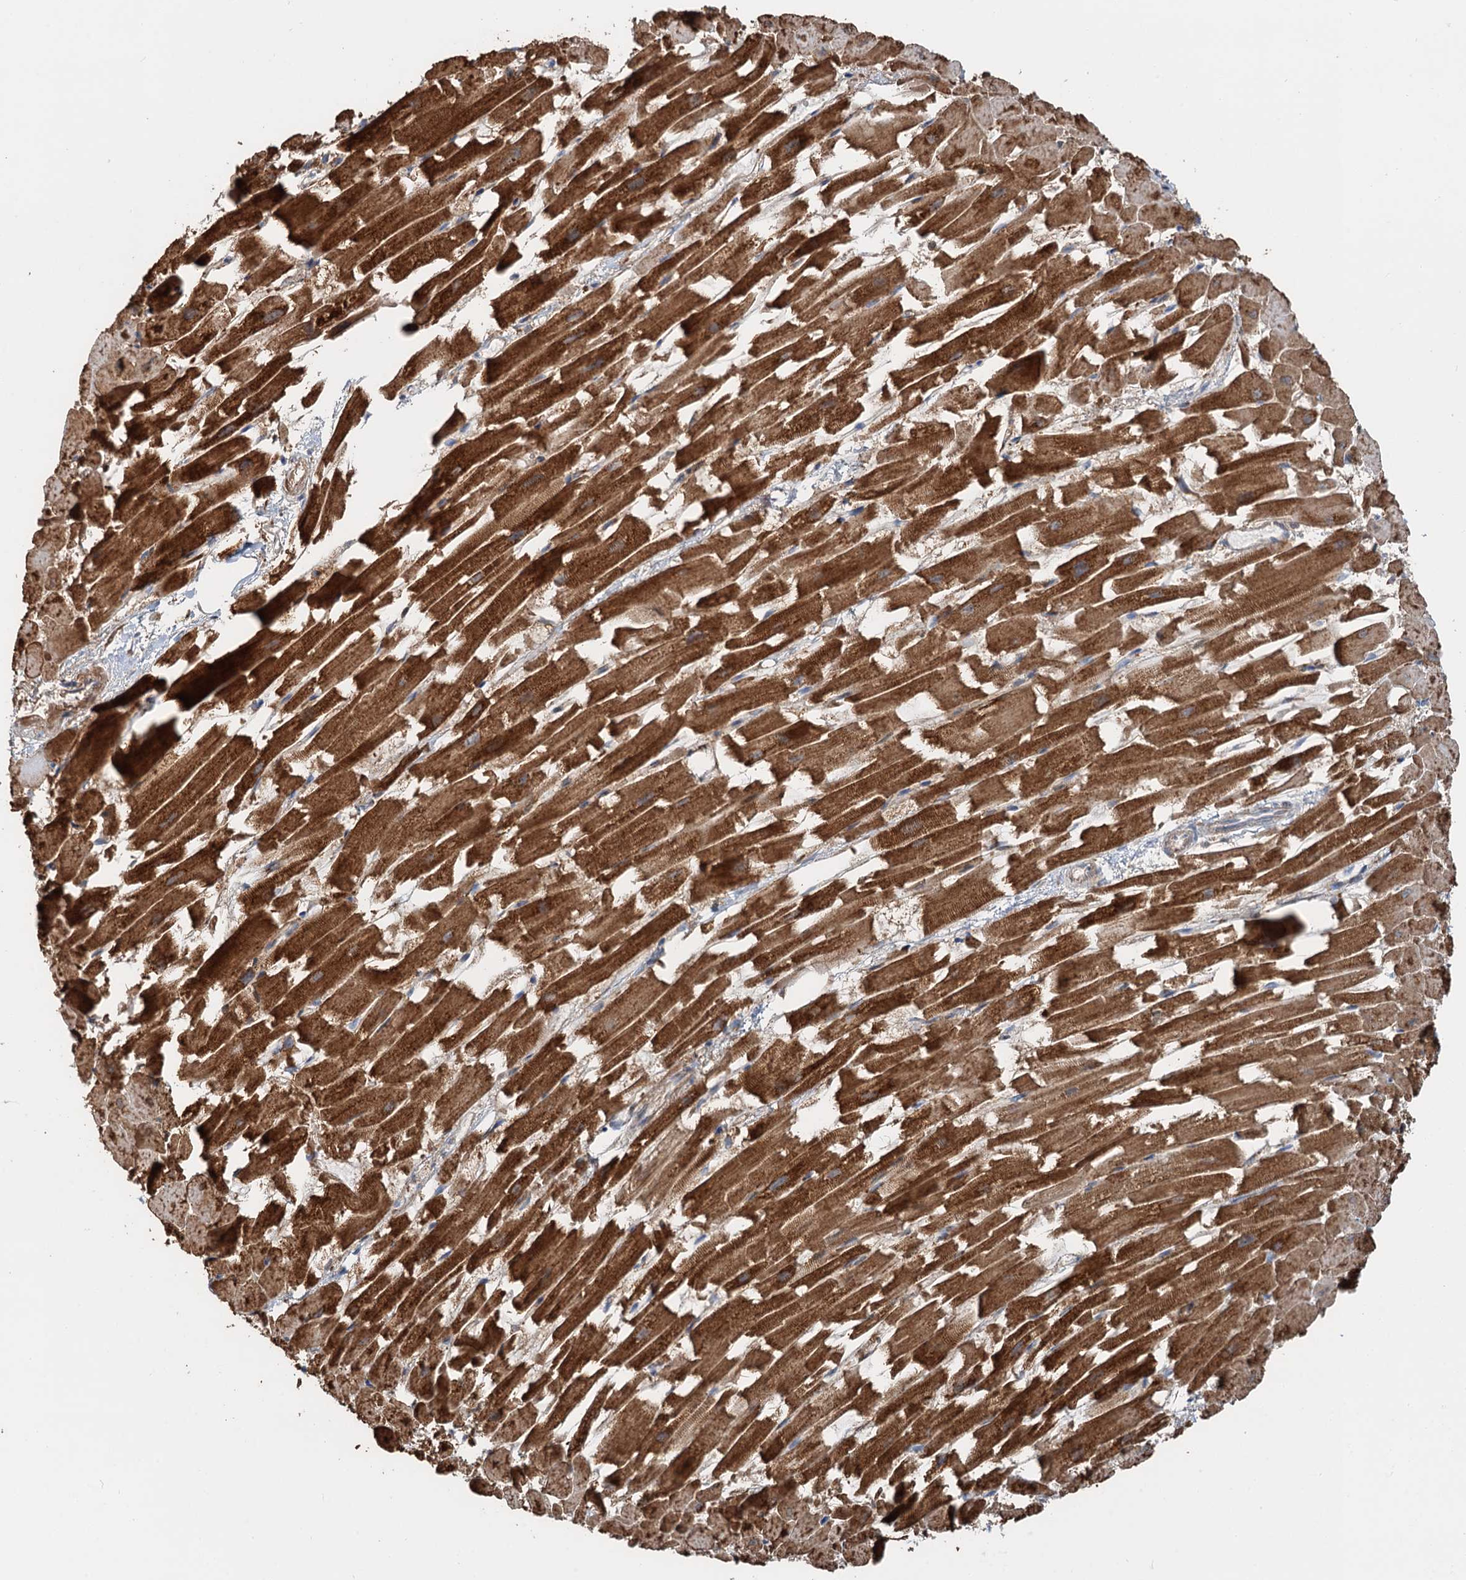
{"staining": {"intensity": "strong", "quantity": ">75%", "location": "cytoplasmic/membranous"}, "tissue": "heart muscle", "cell_type": "Cardiomyocytes", "image_type": "normal", "snomed": [{"axis": "morphology", "description": "Normal tissue, NOS"}, {"axis": "topography", "description": "Heart"}], "caption": "This micrograph exhibits IHC staining of unremarkable heart muscle, with high strong cytoplasmic/membranous positivity in about >75% of cardiomyocytes.", "gene": "ANKRD26", "patient": {"sex": "female", "age": 64}}